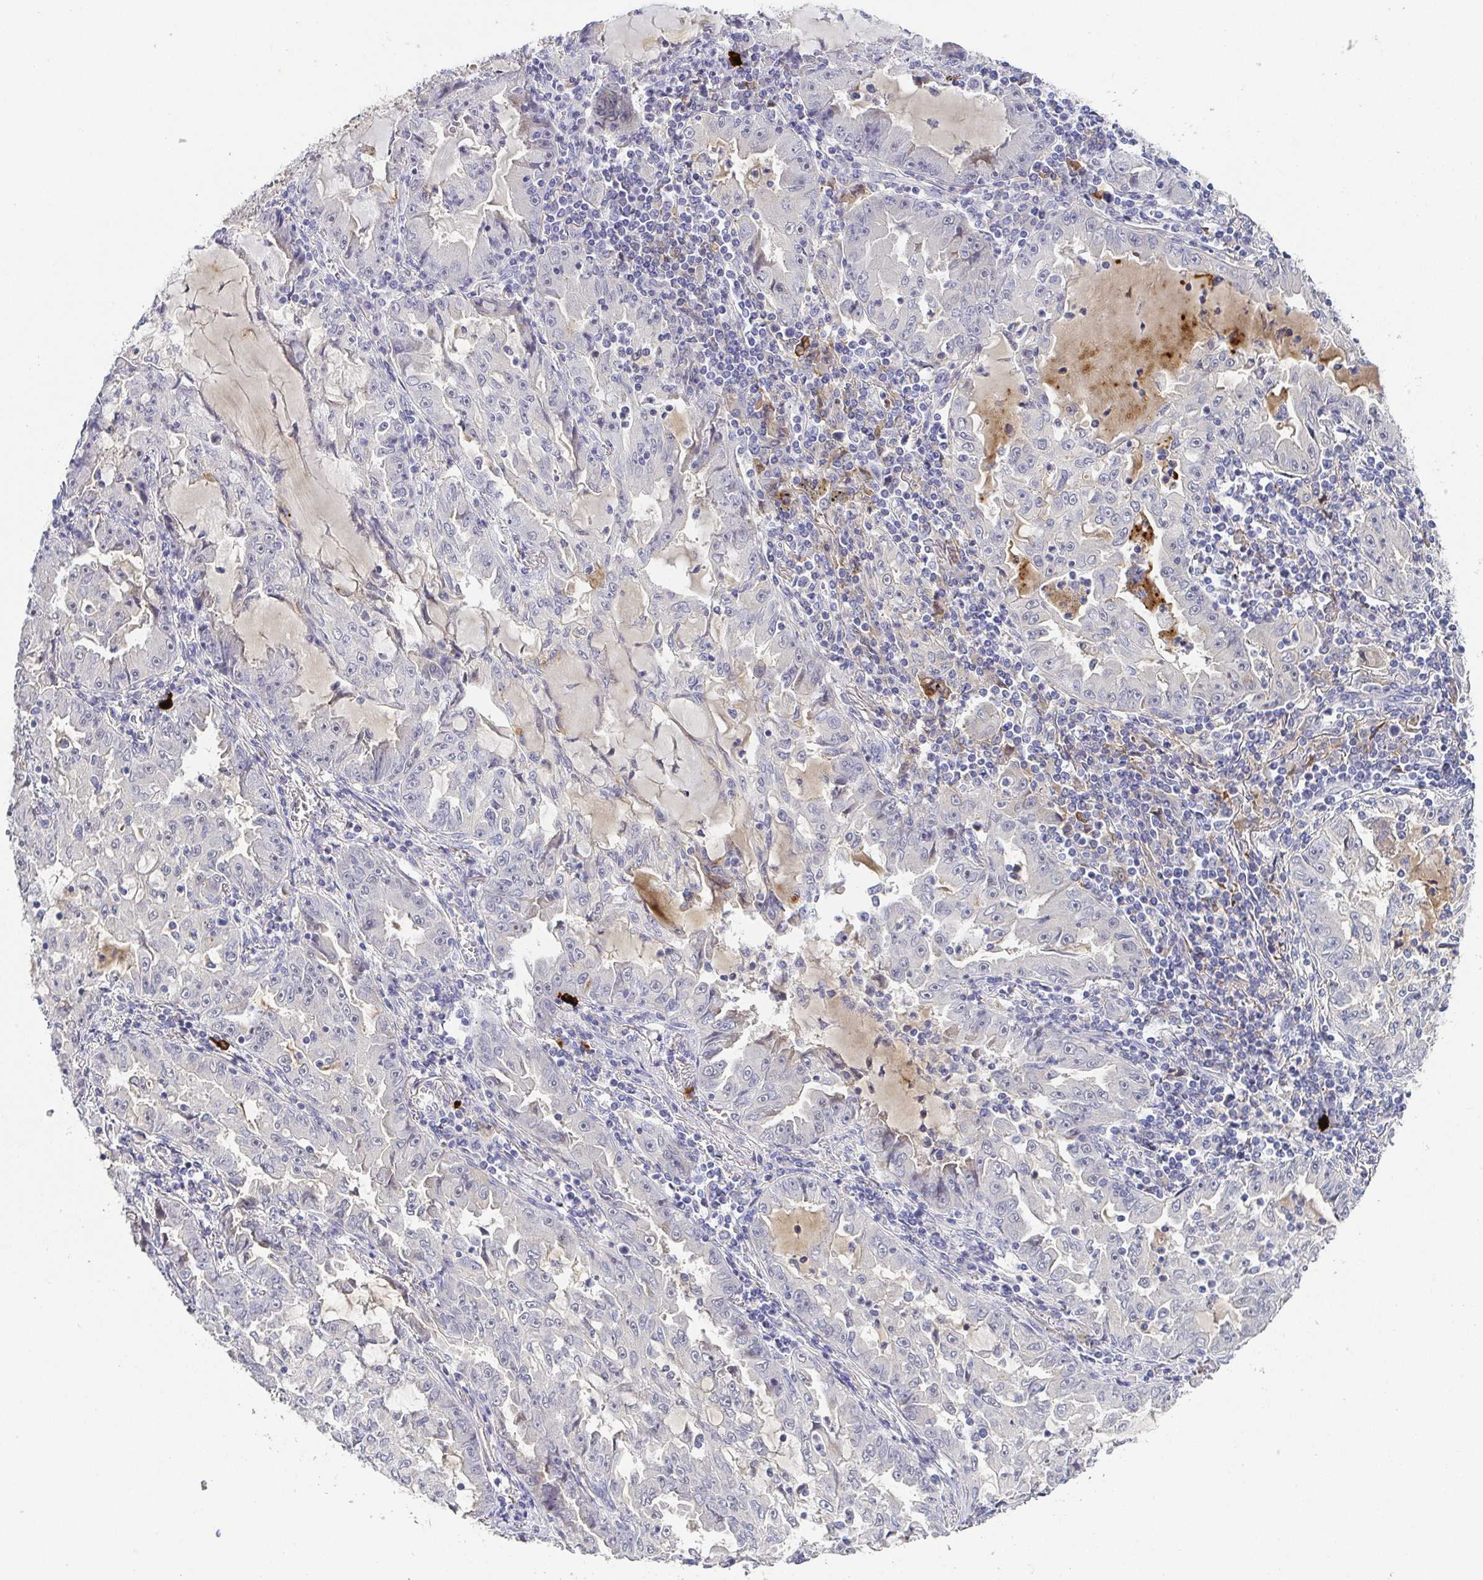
{"staining": {"intensity": "negative", "quantity": "none", "location": "none"}, "tissue": "lung cancer", "cell_type": "Tumor cells", "image_type": "cancer", "snomed": [{"axis": "morphology", "description": "Adenocarcinoma, NOS"}, {"axis": "topography", "description": "Lung"}], "caption": "Immunohistochemistry (IHC) of human lung adenocarcinoma shows no expression in tumor cells.", "gene": "RNASE7", "patient": {"sex": "female", "age": 52}}